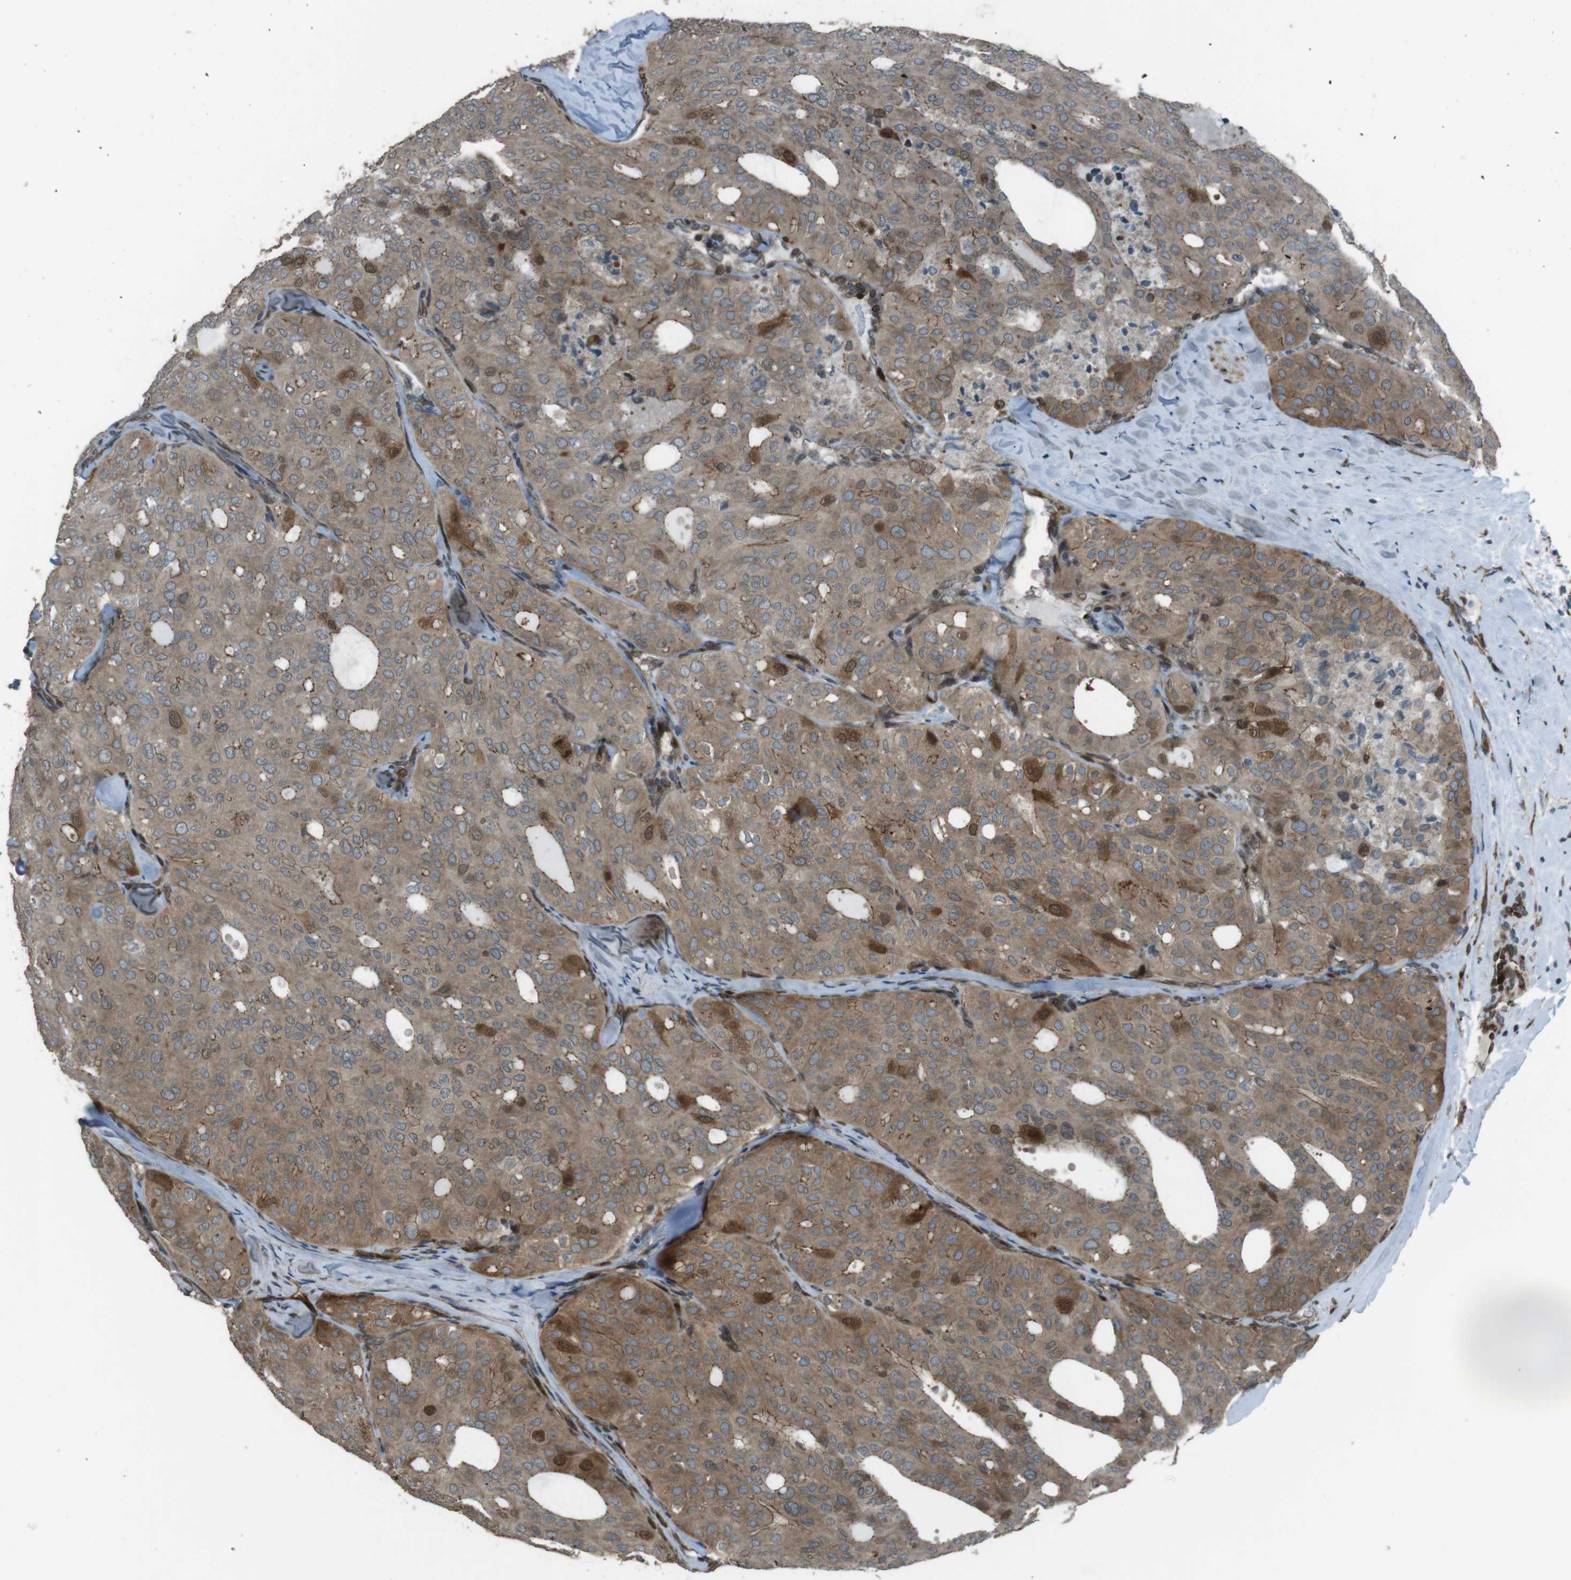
{"staining": {"intensity": "moderate", "quantity": "25%-75%", "location": "cytoplasmic/membranous"}, "tissue": "thyroid cancer", "cell_type": "Tumor cells", "image_type": "cancer", "snomed": [{"axis": "morphology", "description": "Follicular adenoma carcinoma, NOS"}, {"axis": "topography", "description": "Thyroid gland"}], "caption": "Moderate cytoplasmic/membranous expression is appreciated in approximately 25%-75% of tumor cells in follicular adenoma carcinoma (thyroid).", "gene": "ZNF330", "patient": {"sex": "male", "age": 75}}